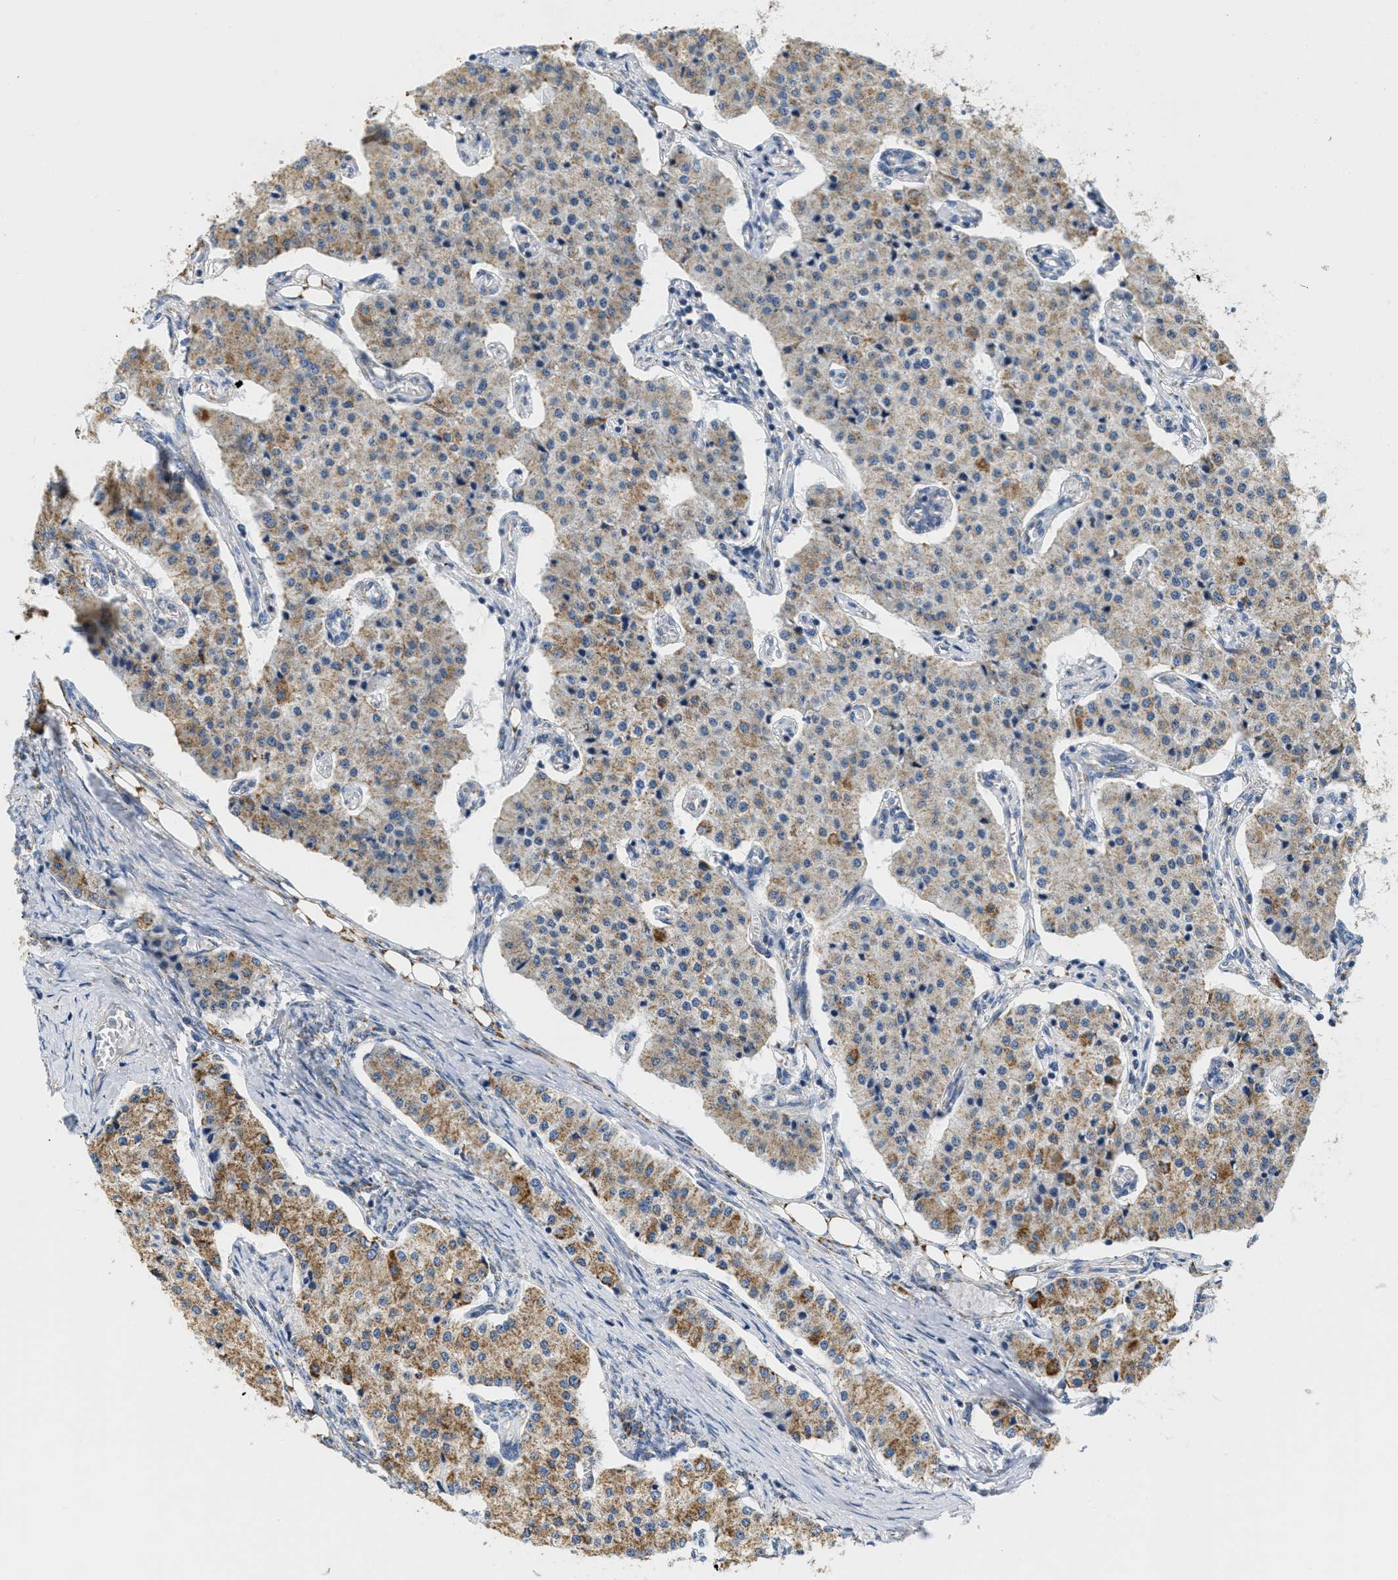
{"staining": {"intensity": "moderate", "quantity": ">75%", "location": "cytoplasmic/membranous"}, "tissue": "carcinoid", "cell_type": "Tumor cells", "image_type": "cancer", "snomed": [{"axis": "morphology", "description": "Carcinoid, malignant, NOS"}, {"axis": "topography", "description": "Colon"}], "caption": "Carcinoid stained for a protein (brown) demonstrates moderate cytoplasmic/membranous positive positivity in approximately >75% of tumor cells.", "gene": "KCNJ5", "patient": {"sex": "female", "age": 52}}